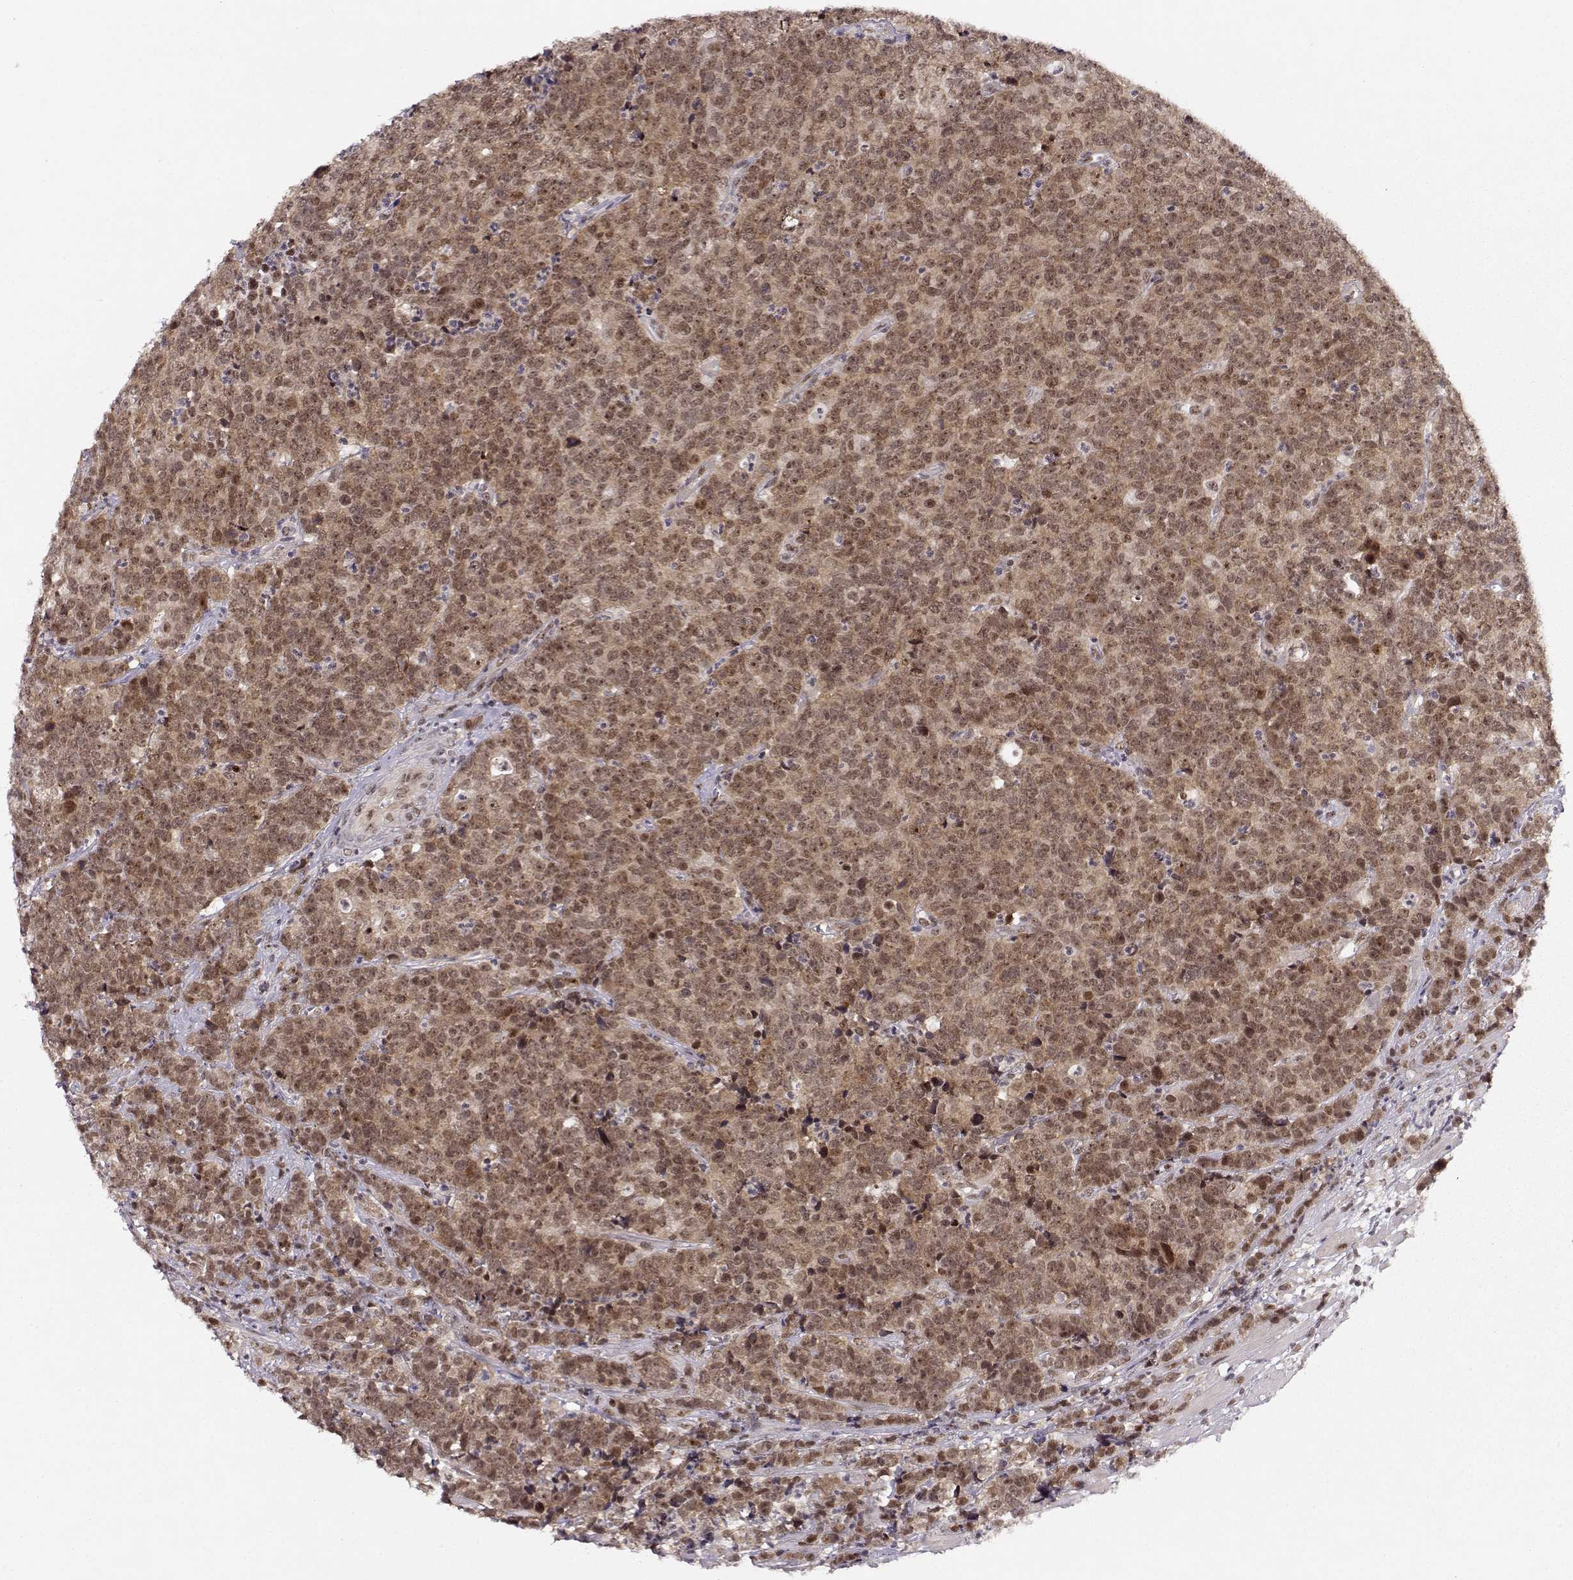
{"staining": {"intensity": "moderate", "quantity": ">75%", "location": "cytoplasmic/membranous,nuclear"}, "tissue": "prostate cancer", "cell_type": "Tumor cells", "image_type": "cancer", "snomed": [{"axis": "morphology", "description": "Adenocarcinoma, NOS"}, {"axis": "topography", "description": "Prostate"}], "caption": "Adenocarcinoma (prostate) stained with DAB (3,3'-diaminobenzidine) IHC displays medium levels of moderate cytoplasmic/membranous and nuclear staining in approximately >75% of tumor cells.", "gene": "CSNK2A1", "patient": {"sex": "male", "age": 67}}